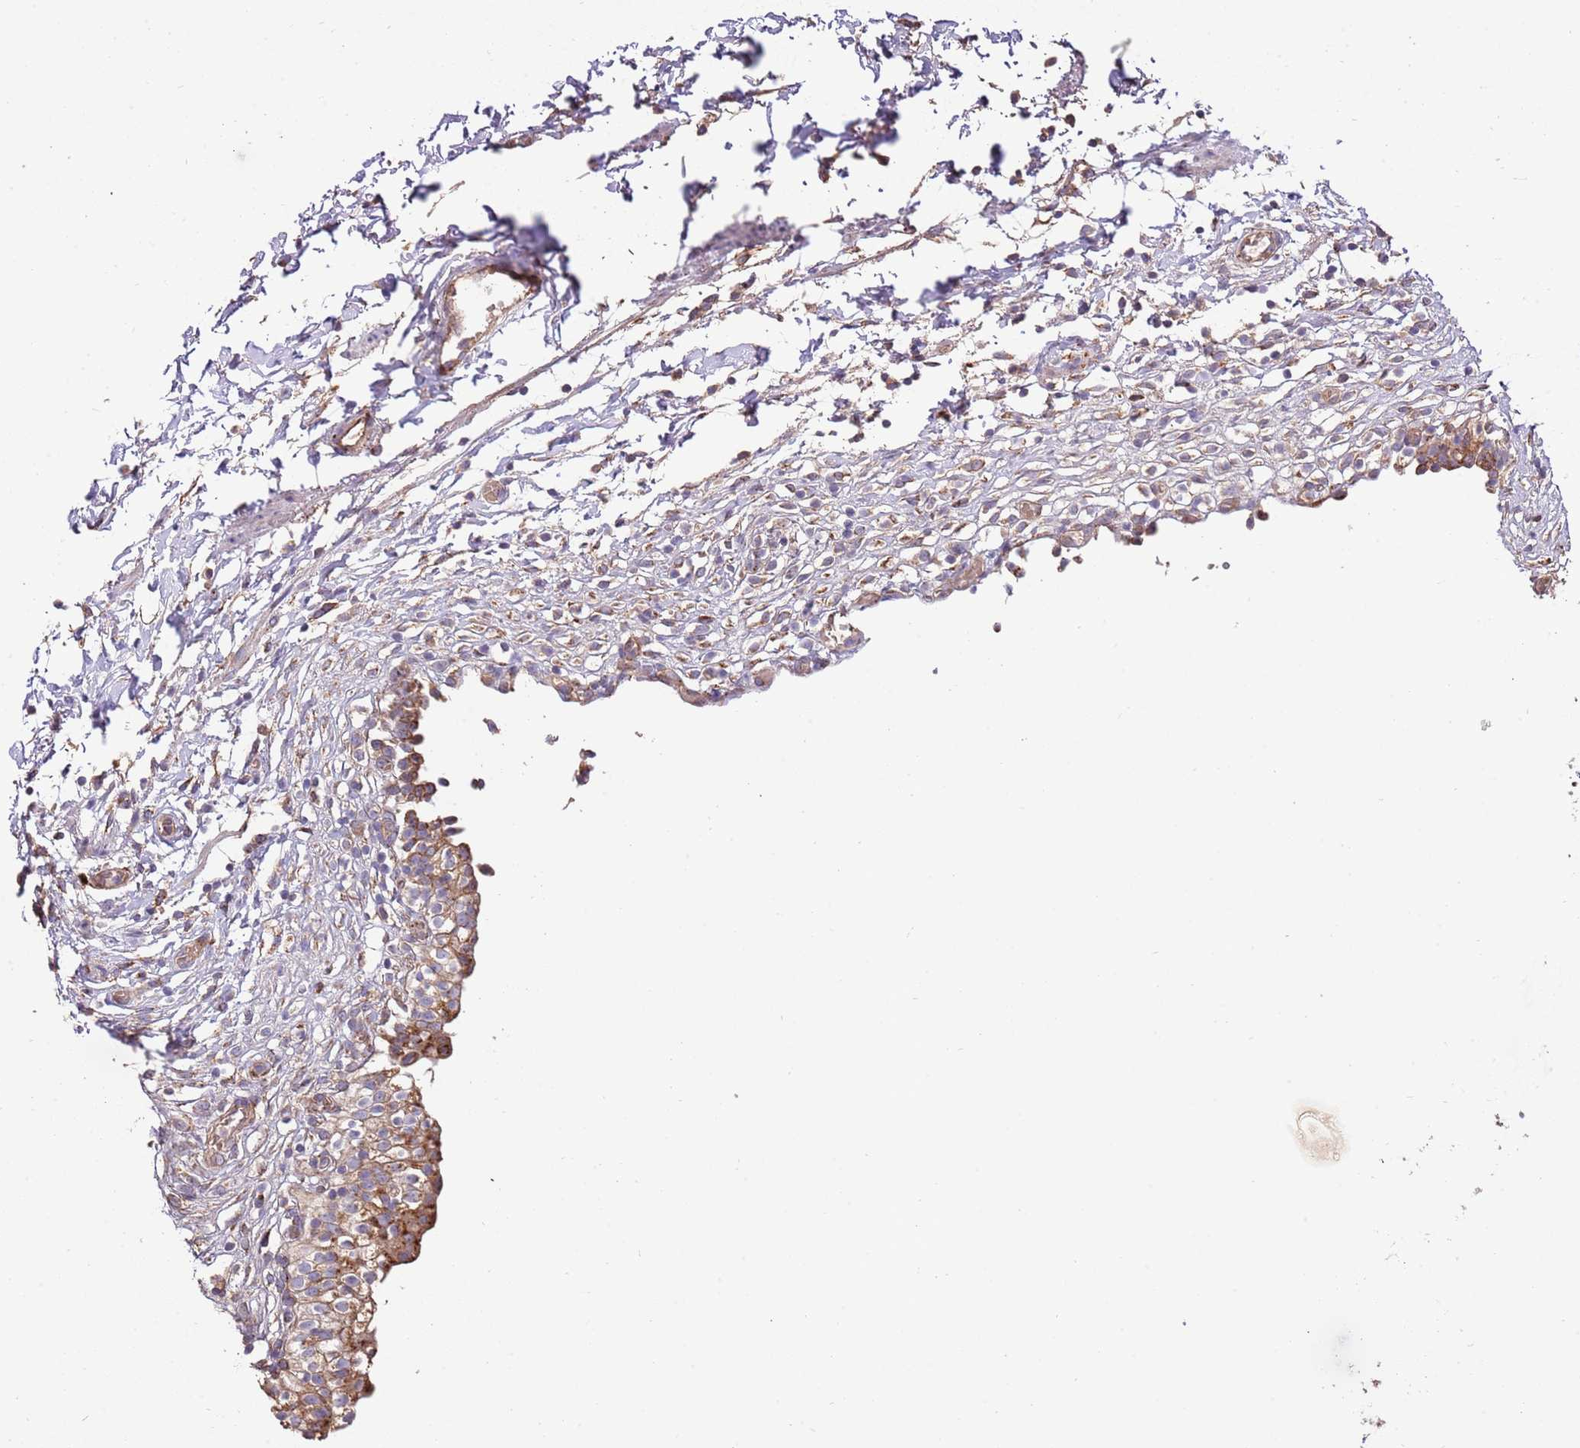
{"staining": {"intensity": "strong", "quantity": ">75%", "location": "cytoplasmic/membranous"}, "tissue": "urinary bladder", "cell_type": "Urothelial cells", "image_type": "normal", "snomed": [{"axis": "morphology", "description": "Normal tissue, NOS"}, {"axis": "topography", "description": "Urinary bladder"}, {"axis": "topography", "description": "Peripheral nerve tissue"}], "caption": "A high-resolution photomicrograph shows IHC staining of normal urinary bladder, which shows strong cytoplasmic/membranous staining in about >75% of urothelial cells.", "gene": "DOCK6", "patient": {"sex": "male", "age": 55}}